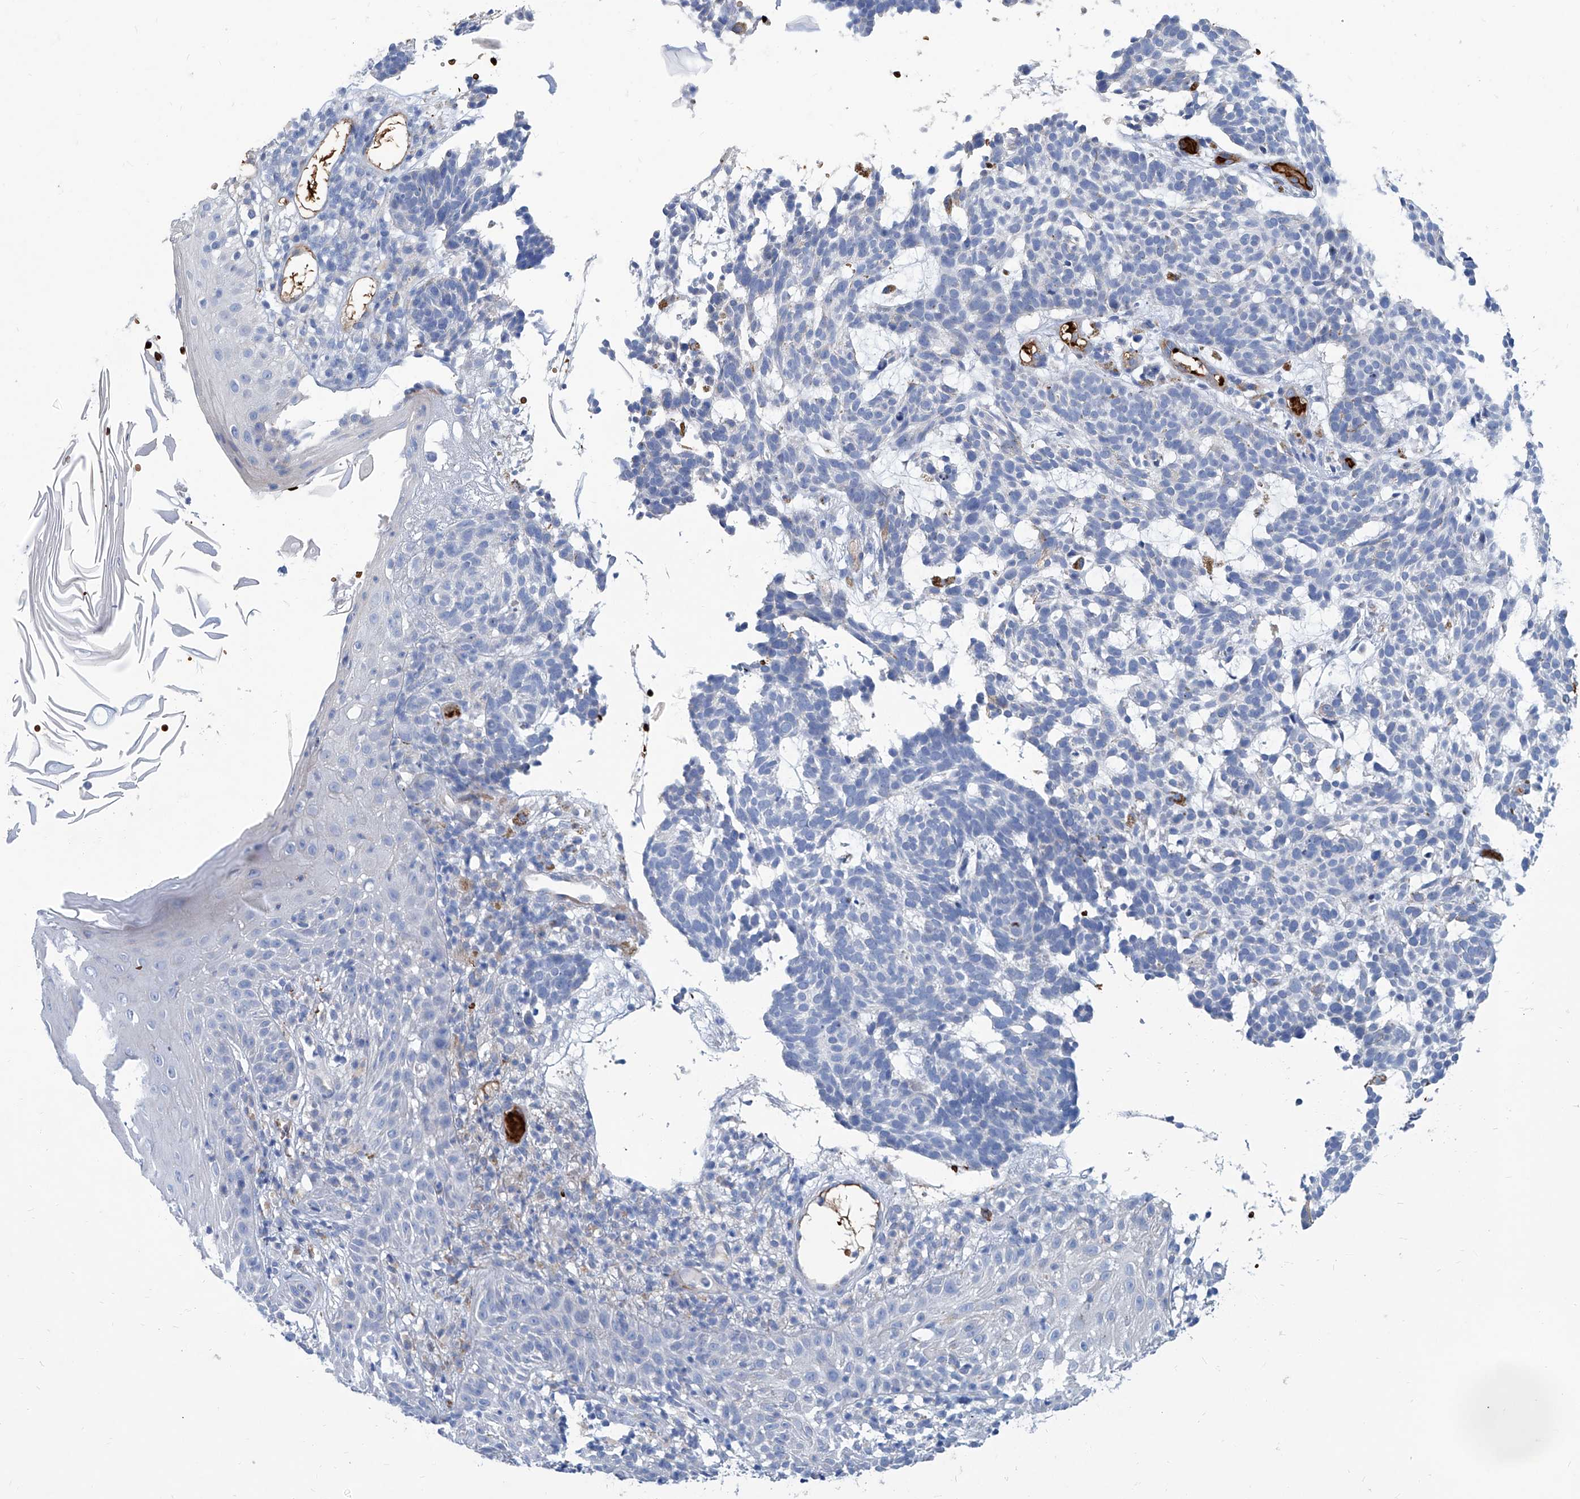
{"staining": {"intensity": "negative", "quantity": "none", "location": "none"}, "tissue": "skin cancer", "cell_type": "Tumor cells", "image_type": "cancer", "snomed": [{"axis": "morphology", "description": "Basal cell carcinoma"}, {"axis": "topography", "description": "Skin"}], "caption": "Tumor cells show no significant positivity in skin cancer.", "gene": "FPR2", "patient": {"sex": "male", "age": 85}}